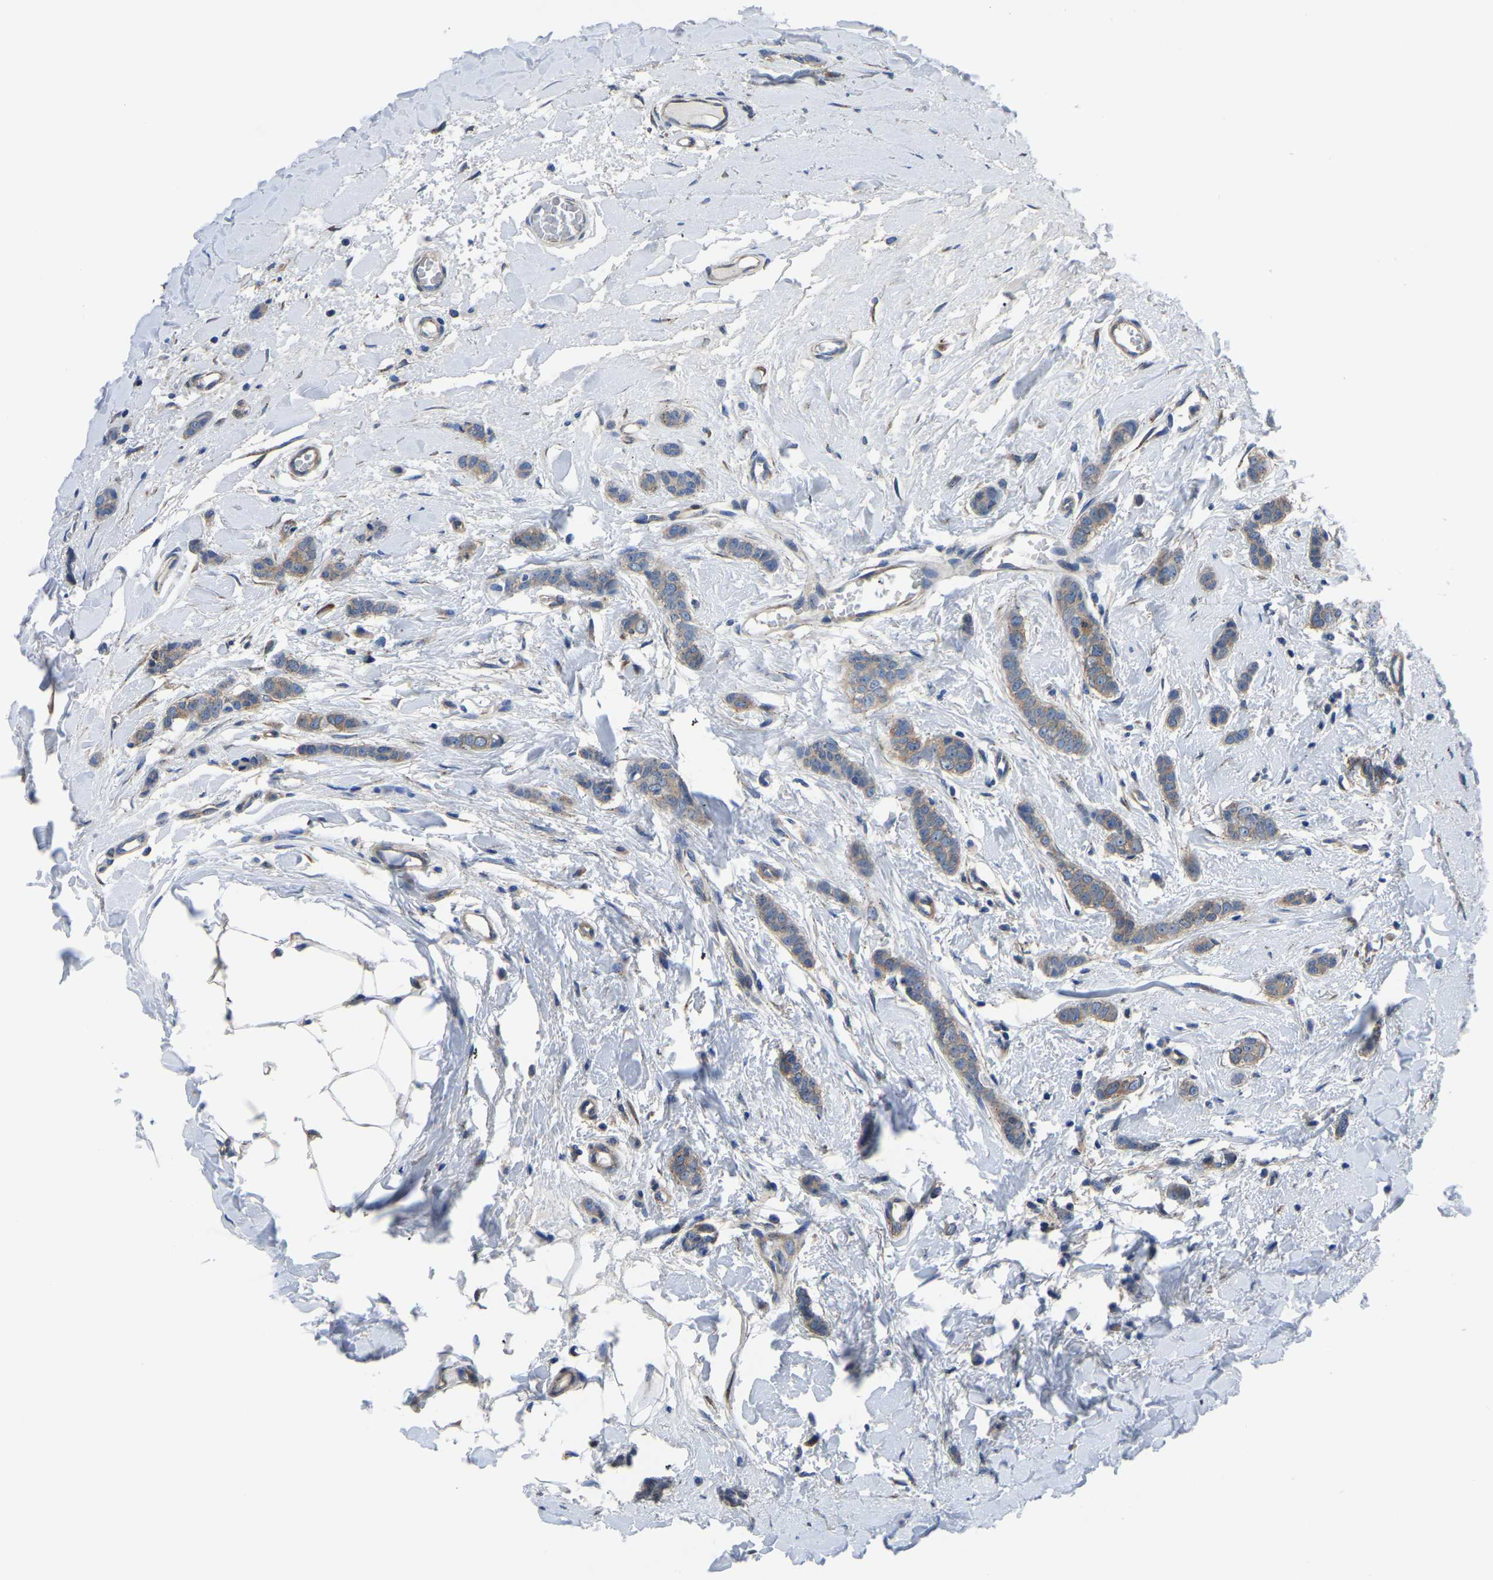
{"staining": {"intensity": "weak", "quantity": ">75%", "location": "cytoplasmic/membranous"}, "tissue": "breast cancer", "cell_type": "Tumor cells", "image_type": "cancer", "snomed": [{"axis": "morphology", "description": "Lobular carcinoma"}, {"axis": "topography", "description": "Skin"}, {"axis": "topography", "description": "Breast"}], "caption": "Immunohistochemistry (IHC) of human breast lobular carcinoma displays low levels of weak cytoplasmic/membranous positivity in approximately >75% of tumor cells.", "gene": "TFG", "patient": {"sex": "female", "age": 46}}